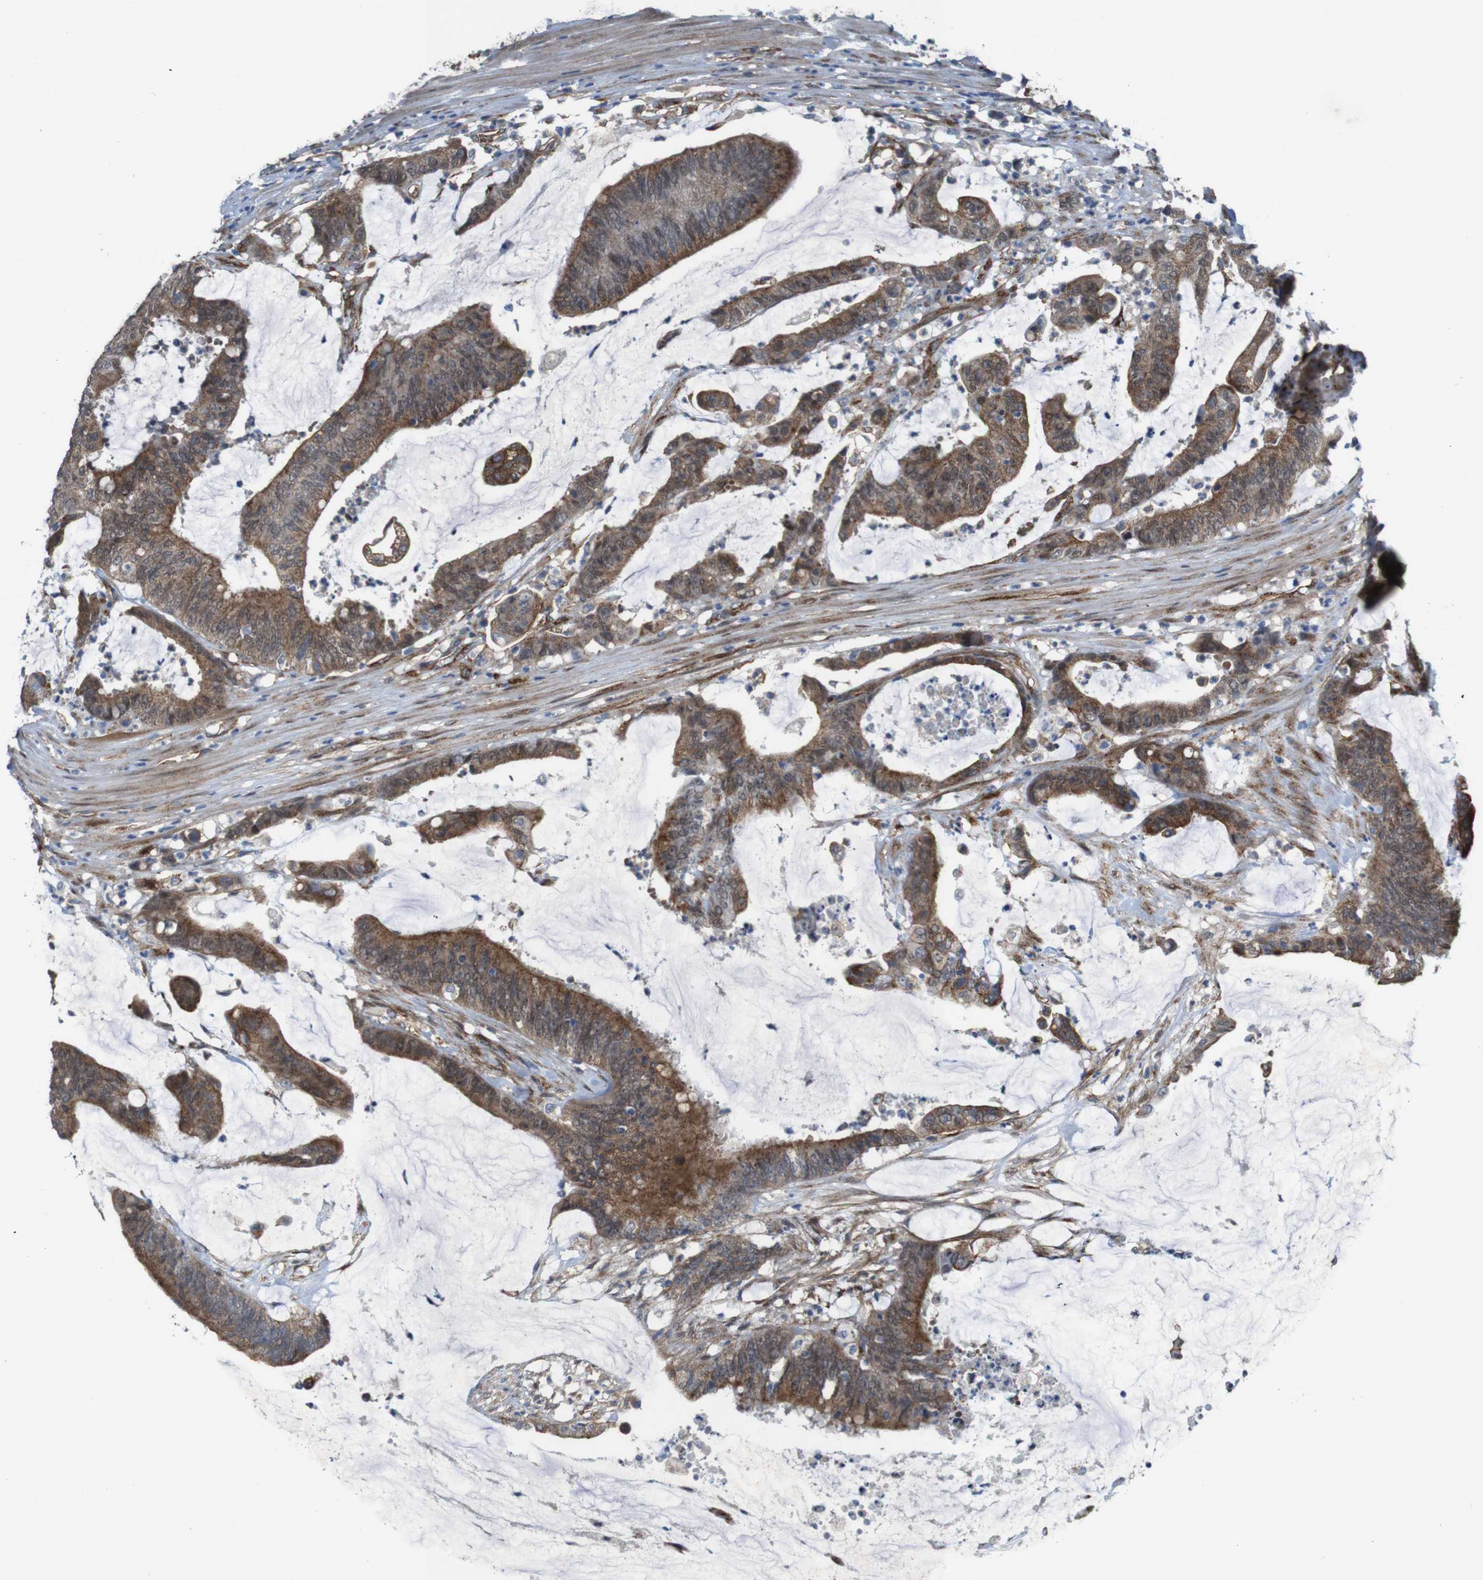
{"staining": {"intensity": "strong", "quantity": ">75%", "location": "cytoplasmic/membranous"}, "tissue": "colorectal cancer", "cell_type": "Tumor cells", "image_type": "cancer", "snomed": [{"axis": "morphology", "description": "Adenocarcinoma, NOS"}, {"axis": "topography", "description": "Rectum"}], "caption": "High-power microscopy captured an immunohistochemistry (IHC) micrograph of colorectal cancer, revealing strong cytoplasmic/membranous staining in approximately >75% of tumor cells.", "gene": "PTGER4", "patient": {"sex": "female", "age": 66}}